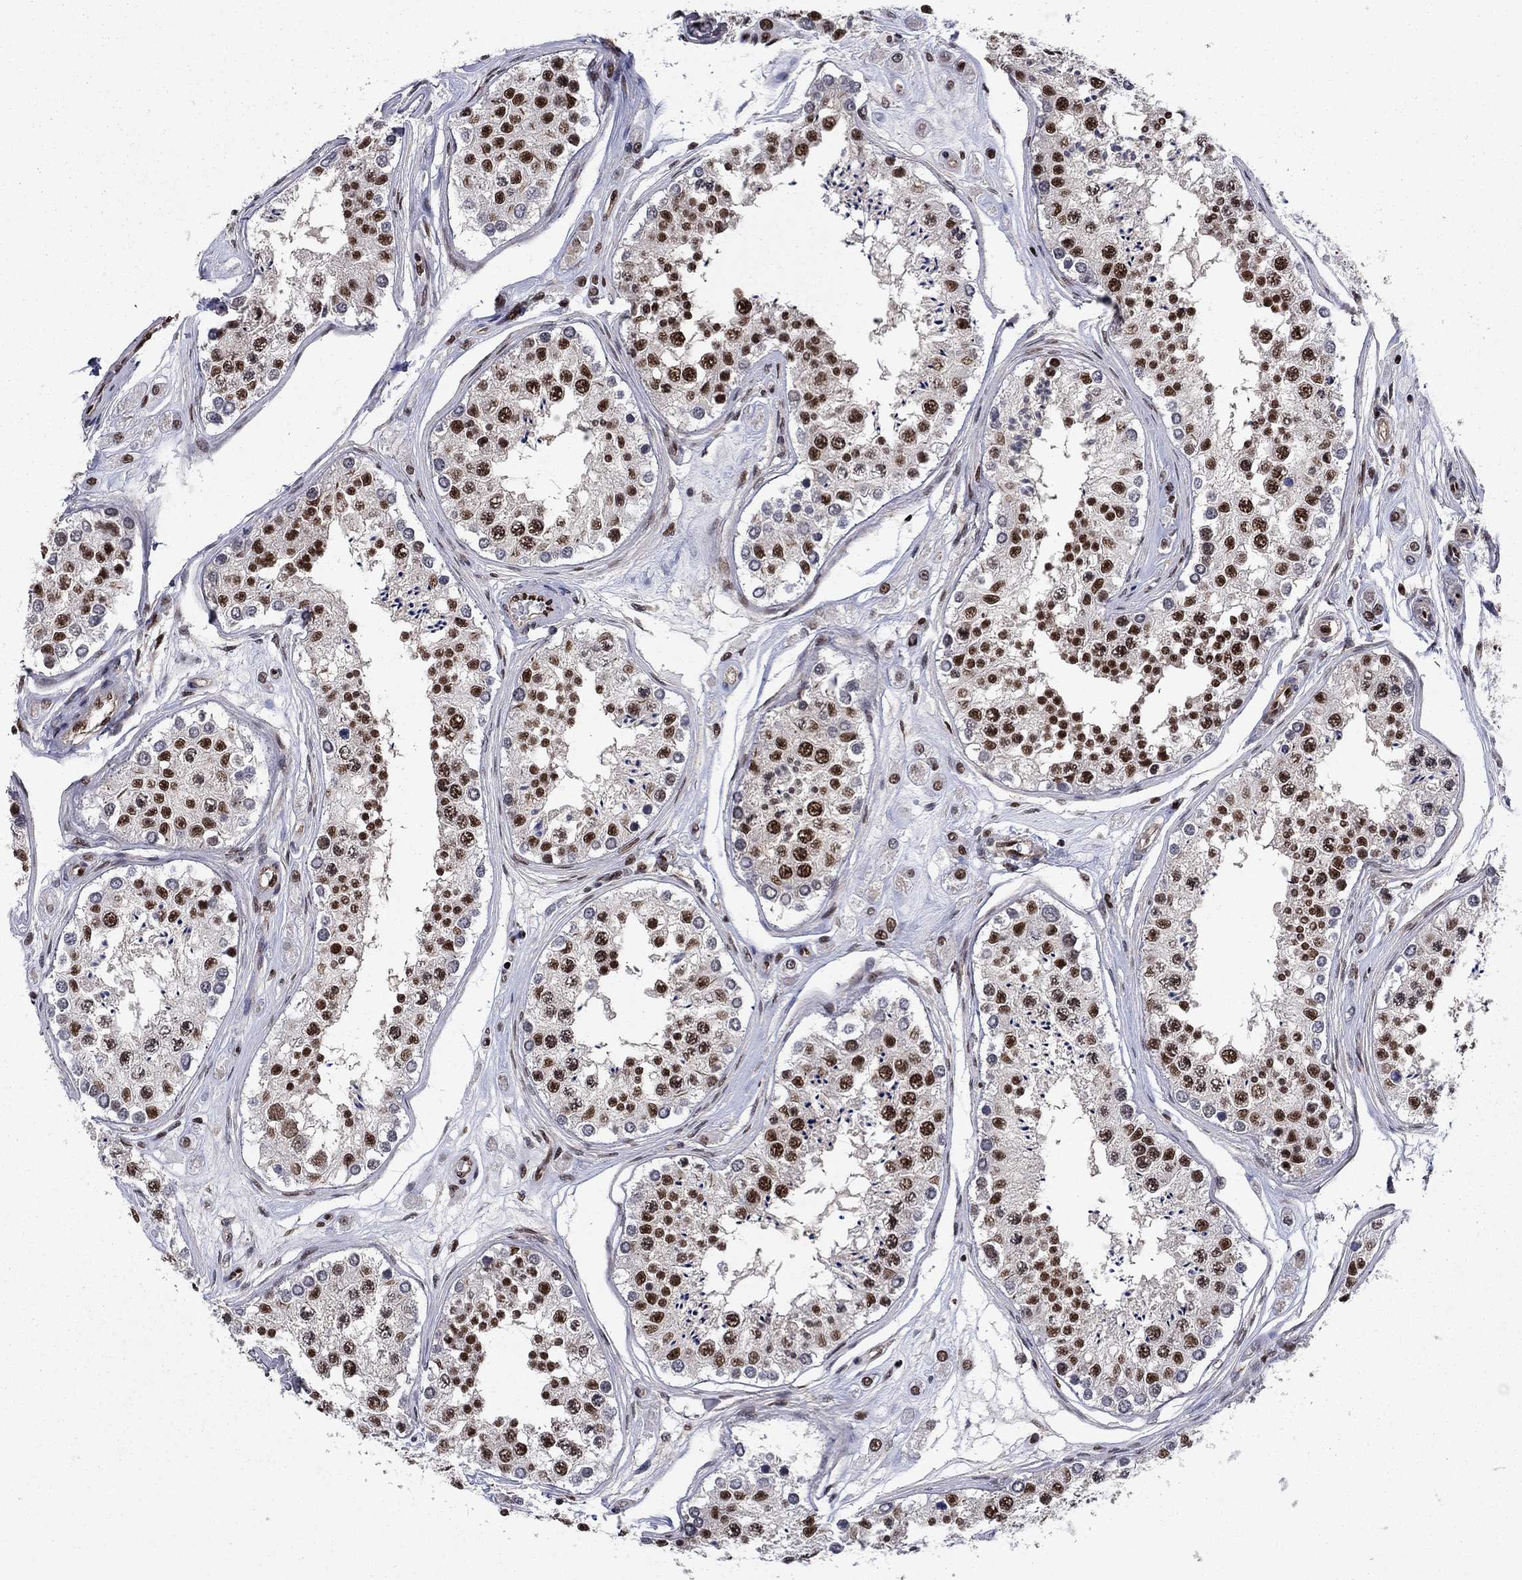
{"staining": {"intensity": "strong", "quantity": ">75%", "location": "nuclear"}, "tissue": "testis", "cell_type": "Cells in seminiferous ducts", "image_type": "normal", "snomed": [{"axis": "morphology", "description": "Normal tissue, NOS"}, {"axis": "topography", "description": "Testis"}], "caption": "An immunohistochemistry image of unremarkable tissue is shown. Protein staining in brown labels strong nuclear positivity in testis within cells in seminiferous ducts.", "gene": "RPRD1B", "patient": {"sex": "male", "age": 25}}